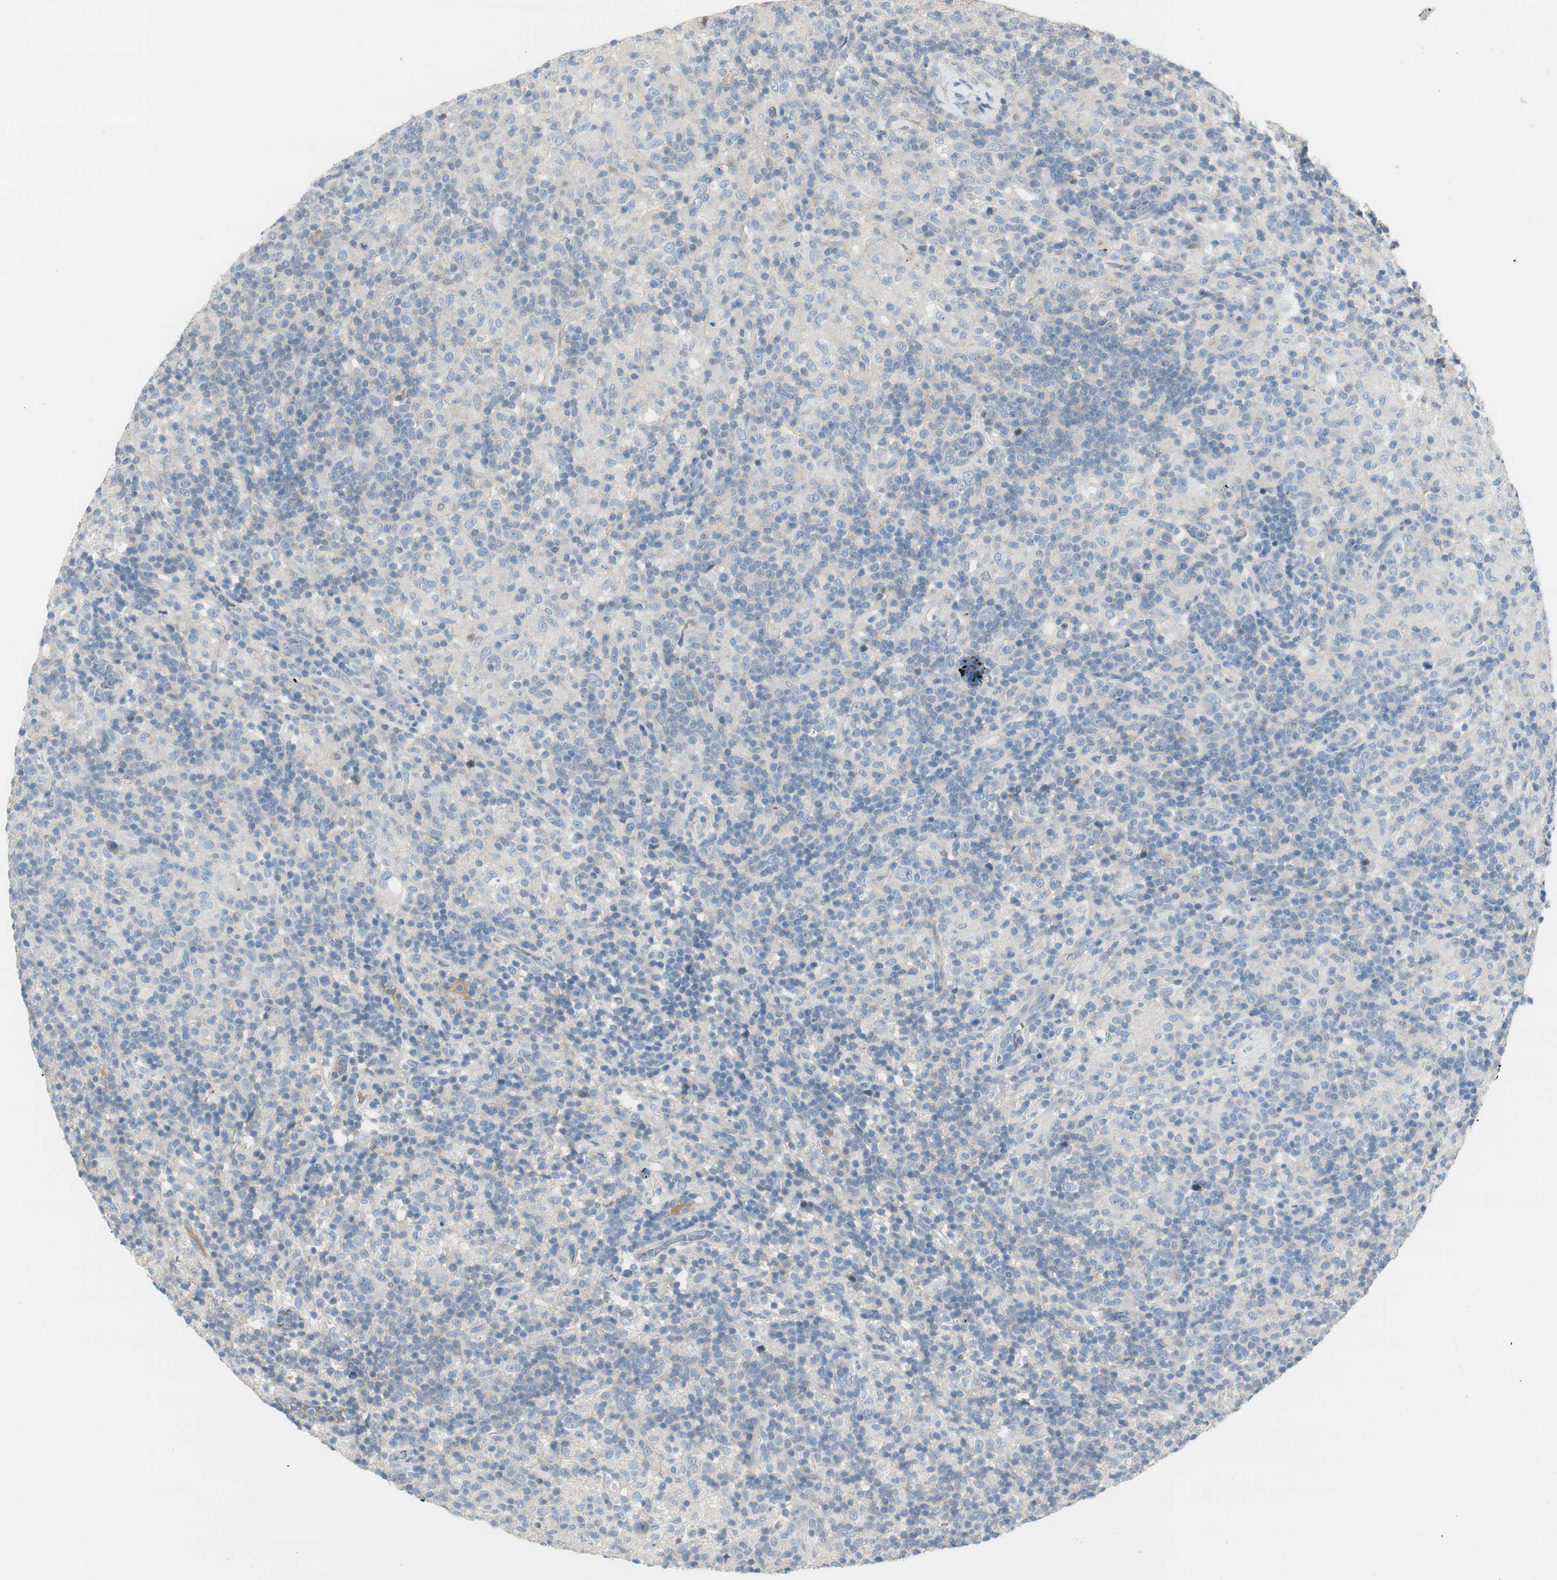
{"staining": {"intensity": "negative", "quantity": "none", "location": "none"}, "tissue": "lymphoma", "cell_type": "Tumor cells", "image_type": "cancer", "snomed": [{"axis": "morphology", "description": "Hodgkin's disease, NOS"}, {"axis": "topography", "description": "Lymph node"}], "caption": "A histopathology image of human Hodgkin's disease is negative for staining in tumor cells.", "gene": "EVA1A", "patient": {"sex": "male", "age": 70}}